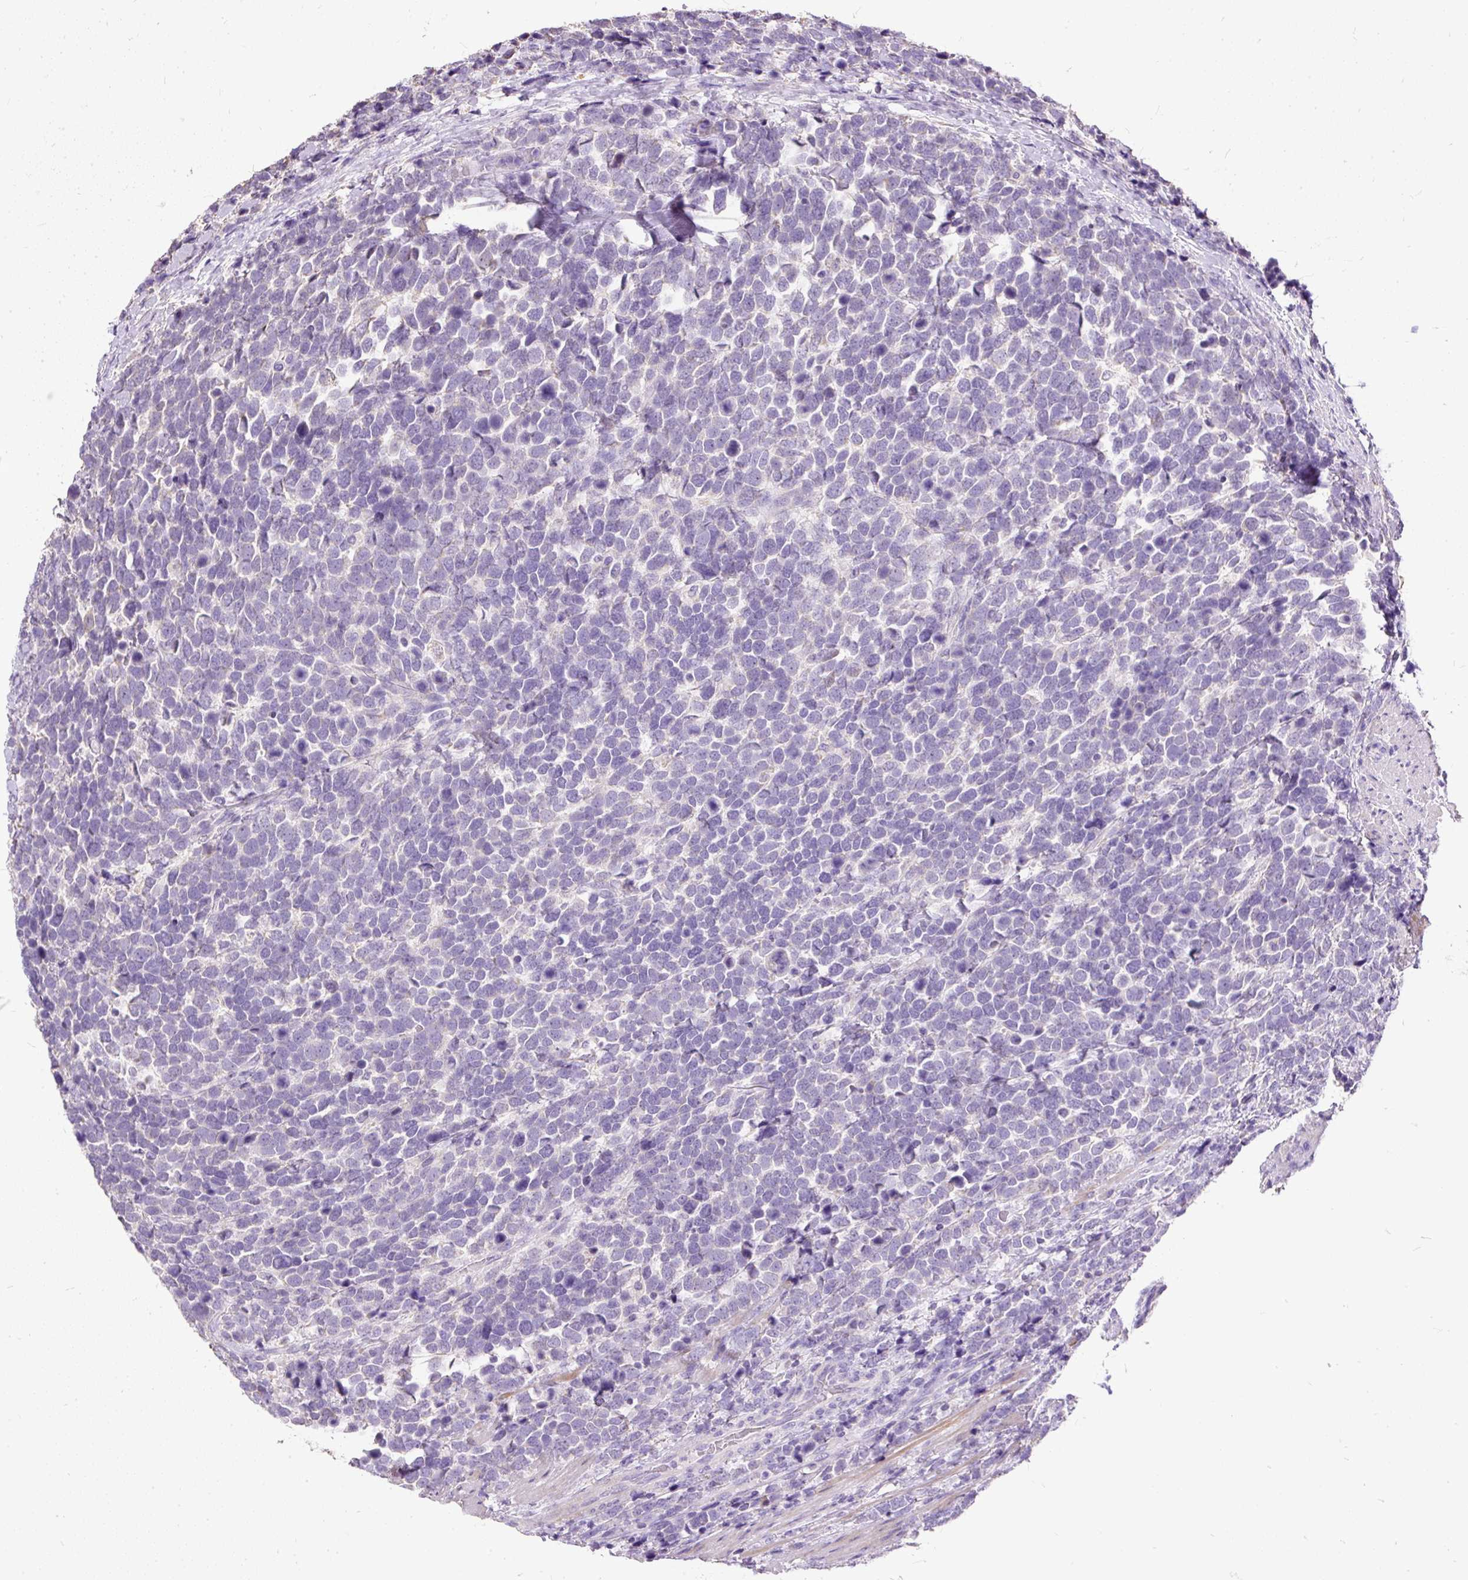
{"staining": {"intensity": "negative", "quantity": "none", "location": "none"}, "tissue": "urothelial cancer", "cell_type": "Tumor cells", "image_type": "cancer", "snomed": [{"axis": "morphology", "description": "Urothelial carcinoma, High grade"}, {"axis": "topography", "description": "Urinary bladder"}], "caption": "The IHC image has no significant expression in tumor cells of urothelial carcinoma (high-grade) tissue. (DAB (3,3'-diaminobenzidine) immunohistochemistry with hematoxylin counter stain).", "gene": "GBX1", "patient": {"sex": "female", "age": 82}}